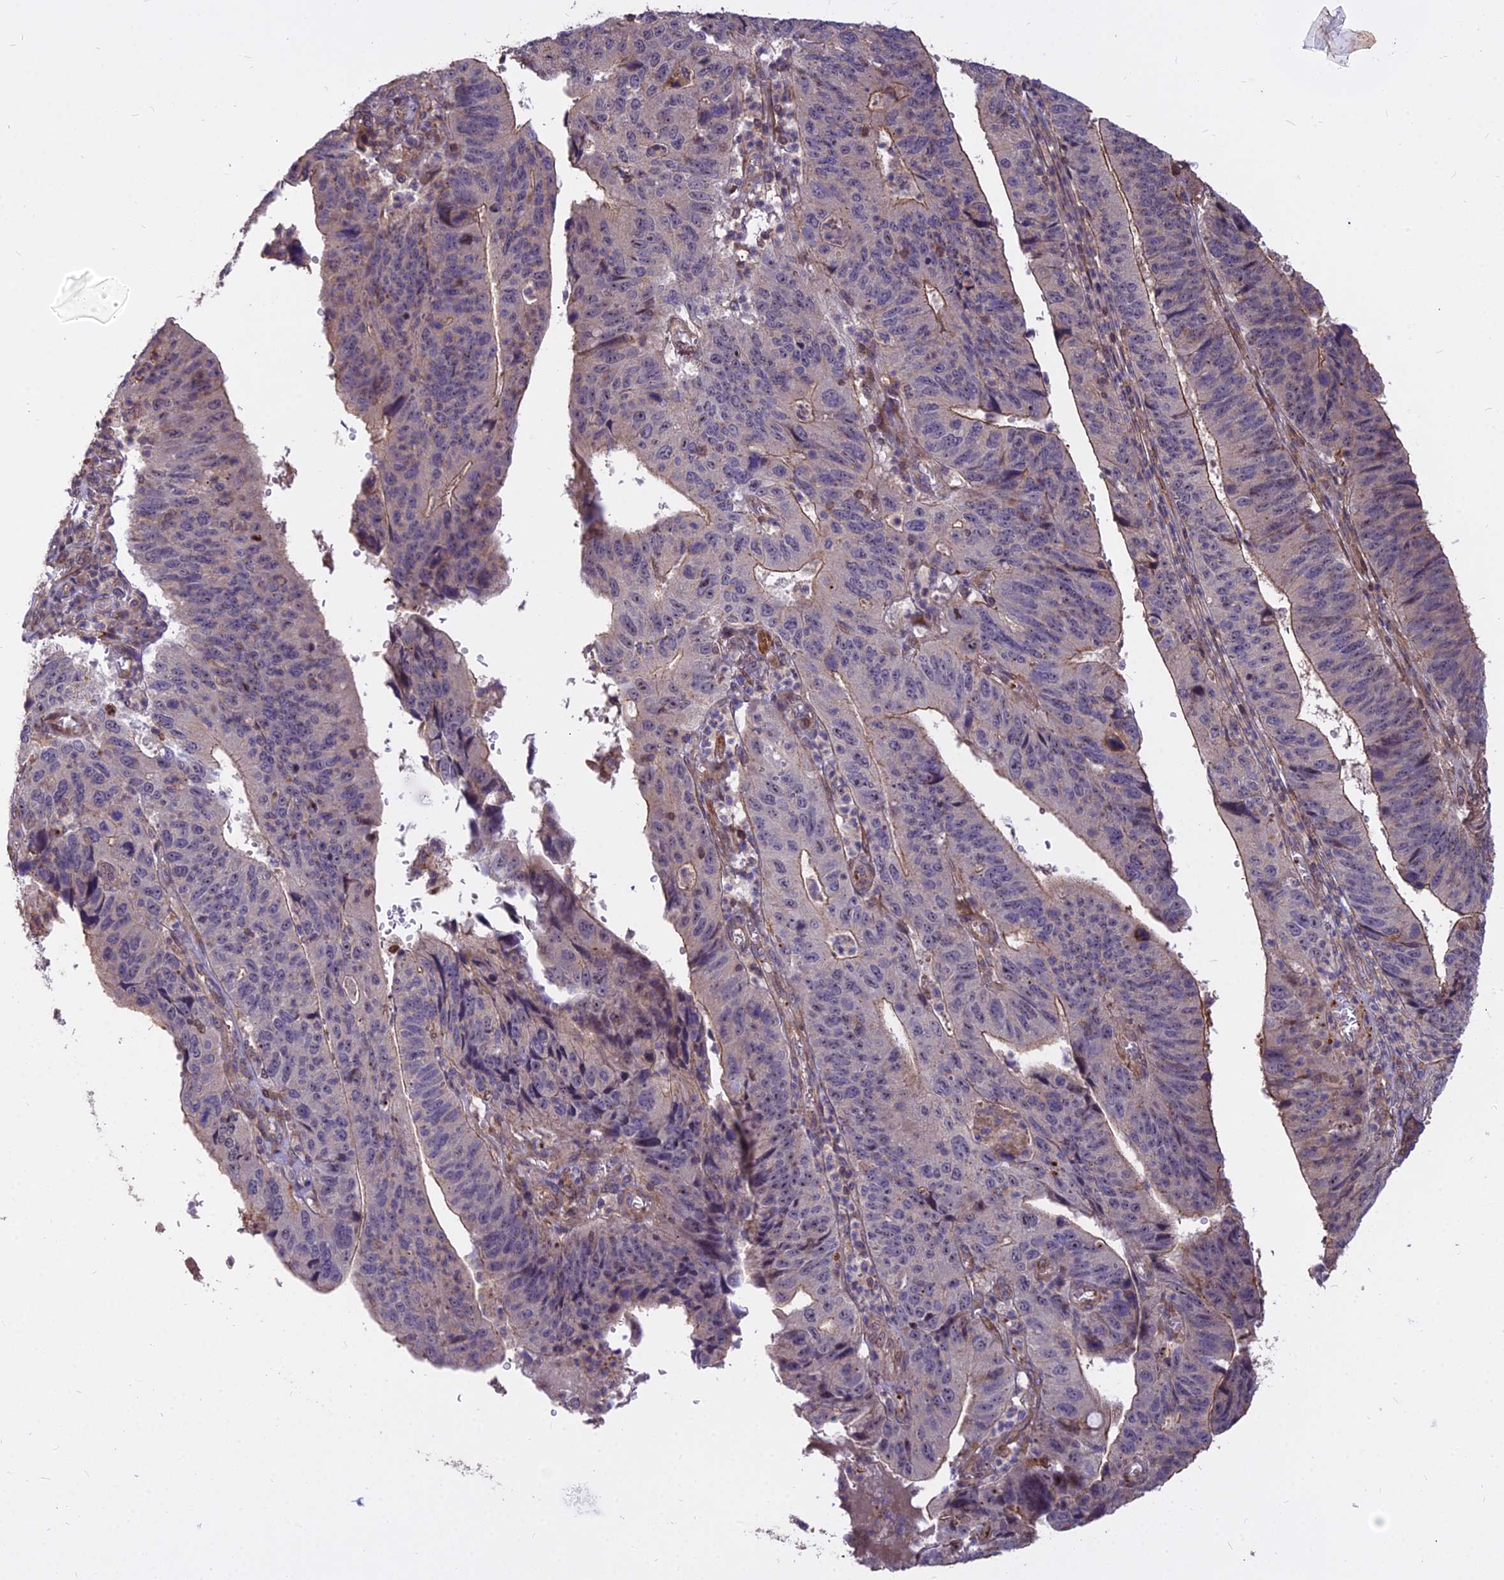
{"staining": {"intensity": "moderate", "quantity": "<25%", "location": "cytoplasmic/membranous,nuclear"}, "tissue": "stomach cancer", "cell_type": "Tumor cells", "image_type": "cancer", "snomed": [{"axis": "morphology", "description": "Adenocarcinoma, NOS"}, {"axis": "topography", "description": "Stomach"}], "caption": "There is low levels of moderate cytoplasmic/membranous and nuclear expression in tumor cells of stomach adenocarcinoma, as demonstrated by immunohistochemical staining (brown color).", "gene": "TCEA3", "patient": {"sex": "male", "age": 59}}